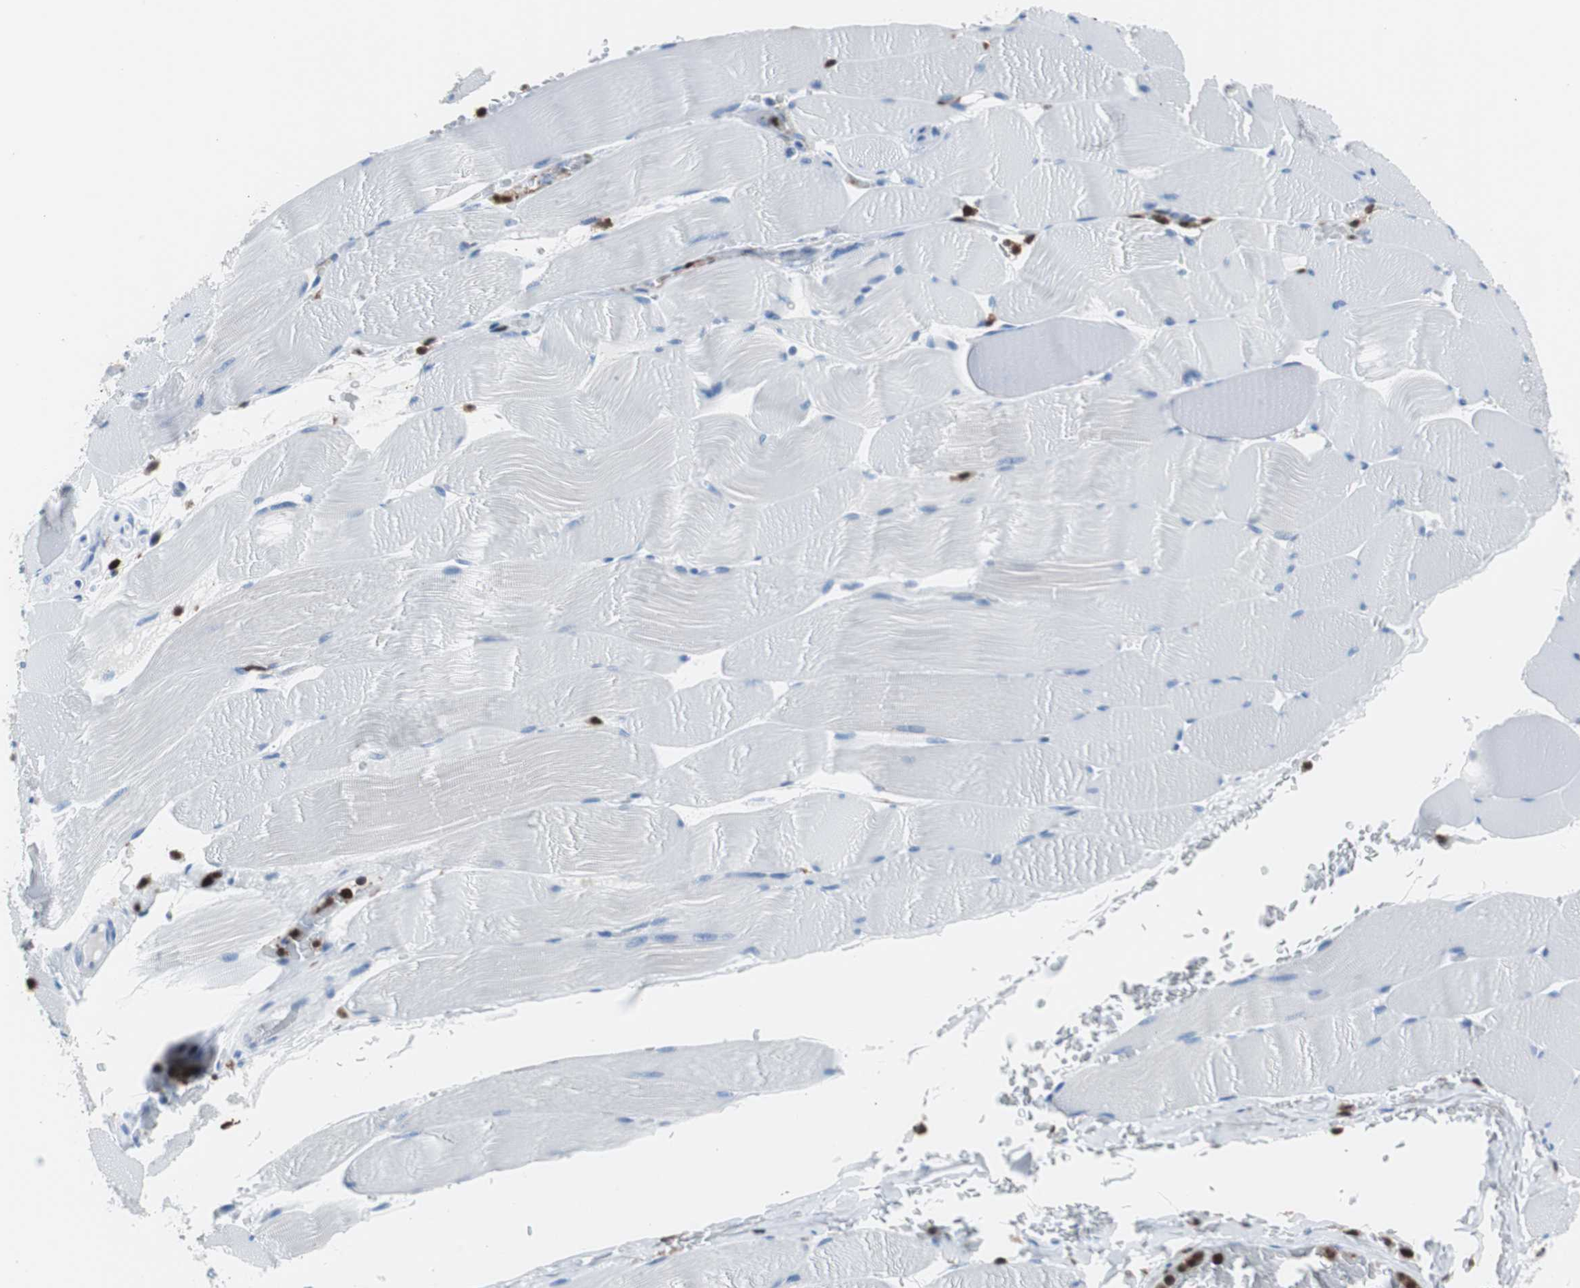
{"staining": {"intensity": "negative", "quantity": "none", "location": "none"}, "tissue": "skeletal muscle", "cell_type": "Myocytes", "image_type": "normal", "snomed": [{"axis": "morphology", "description": "Normal tissue, NOS"}, {"axis": "topography", "description": "Skeletal muscle"}], "caption": "High power microscopy micrograph of an IHC micrograph of unremarkable skeletal muscle, revealing no significant expression in myocytes.", "gene": "SYK", "patient": {"sex": "male", "age": 62}}